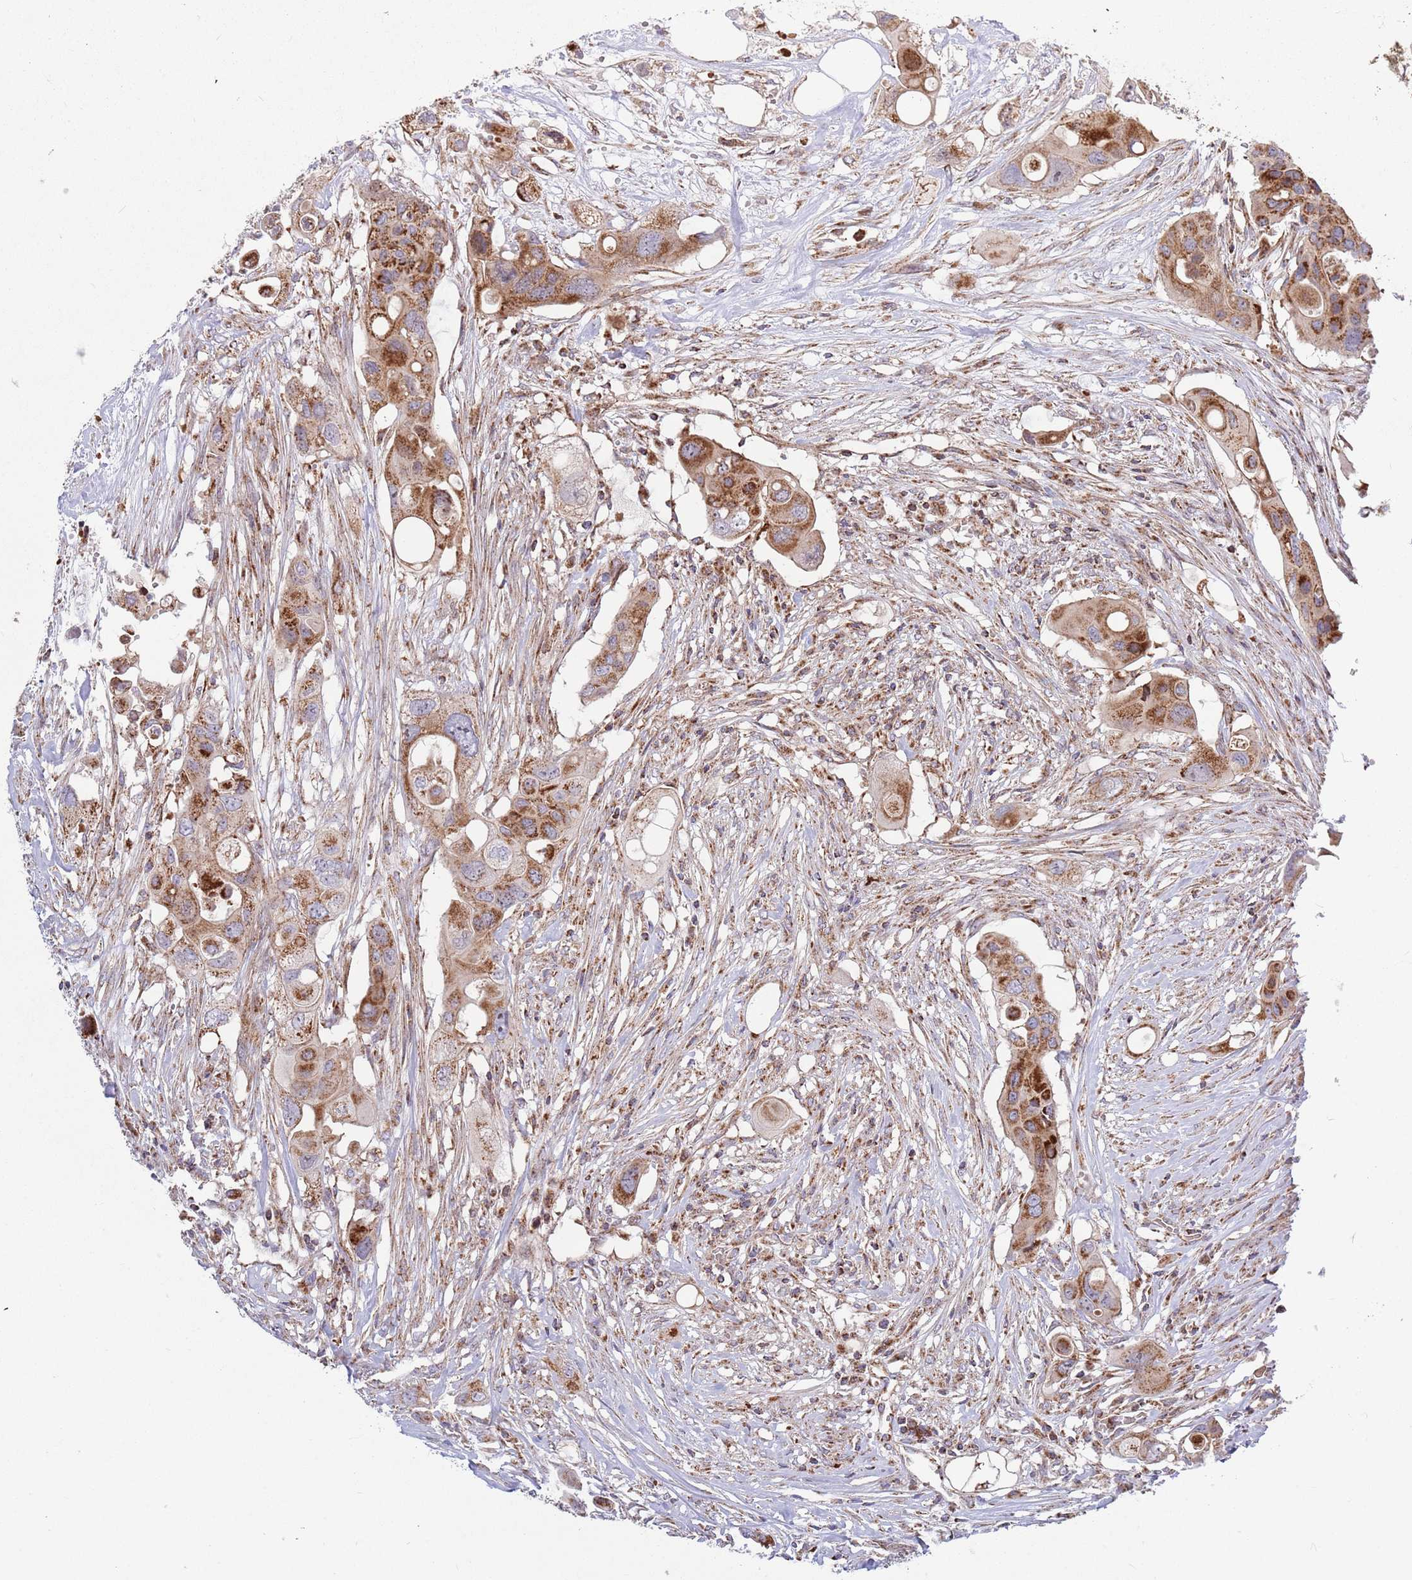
{"staining": {"intensity": "moderate", "quantity": ">75%", "location": "cytoplasmic/membranous"}, "tissue": "colorectal cancer", "cell_type": "Tumor cells", "image_type": "cancer", "snomed": [{"axis": "morphology", "description": "Adenocarcinoma, NOS"}, {"axis": "topography", "description": "Colon"}], "caption": "Protein staining of colorectal adenocarcinoma tissue exhibits moderate cytoplasmic/membranous staining in approximately >75% of tumor cells.", "gene": "ATP5PD", "patient": {"sex": "male", "age": 77}}